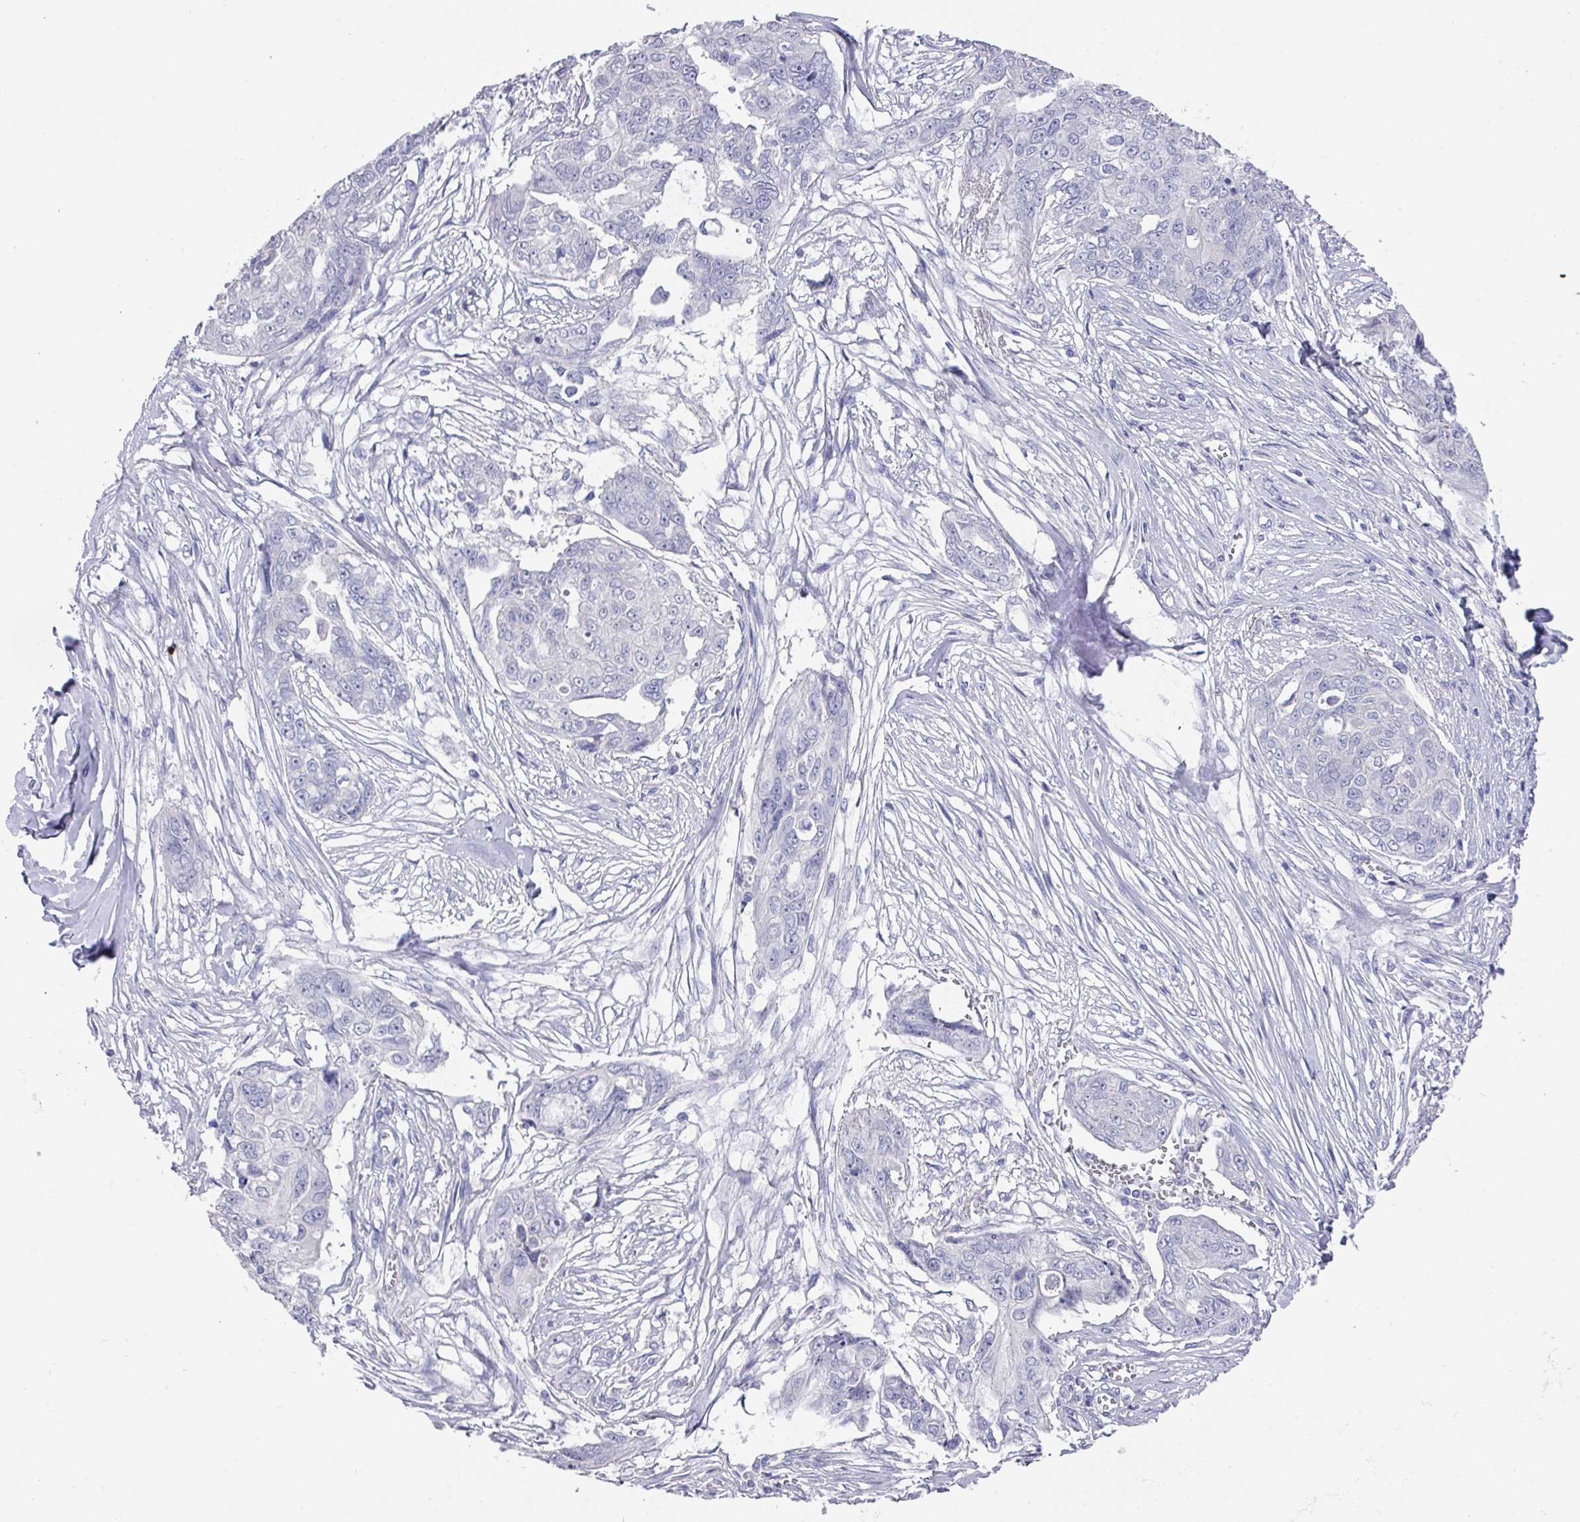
{"staining": {"intensity": "negative", "quantity": "none", "location": "none"}, "tissue": "ovarian cancer", "cell_type": "Tumor cells", "image_type": "cancer", "snomed": [{"axis": "morphology", "description": "Carcinoma, endometroid"}, {"axis": "topography", "description": "Ovary"}], "caption": "Immunohistochemical staining of ovarian cancer (endometroid carcinoma) demonstrates no significant expression in tumor cells.", "gene": "DAZL", "patient": {"sex": "female", "age": 70}}